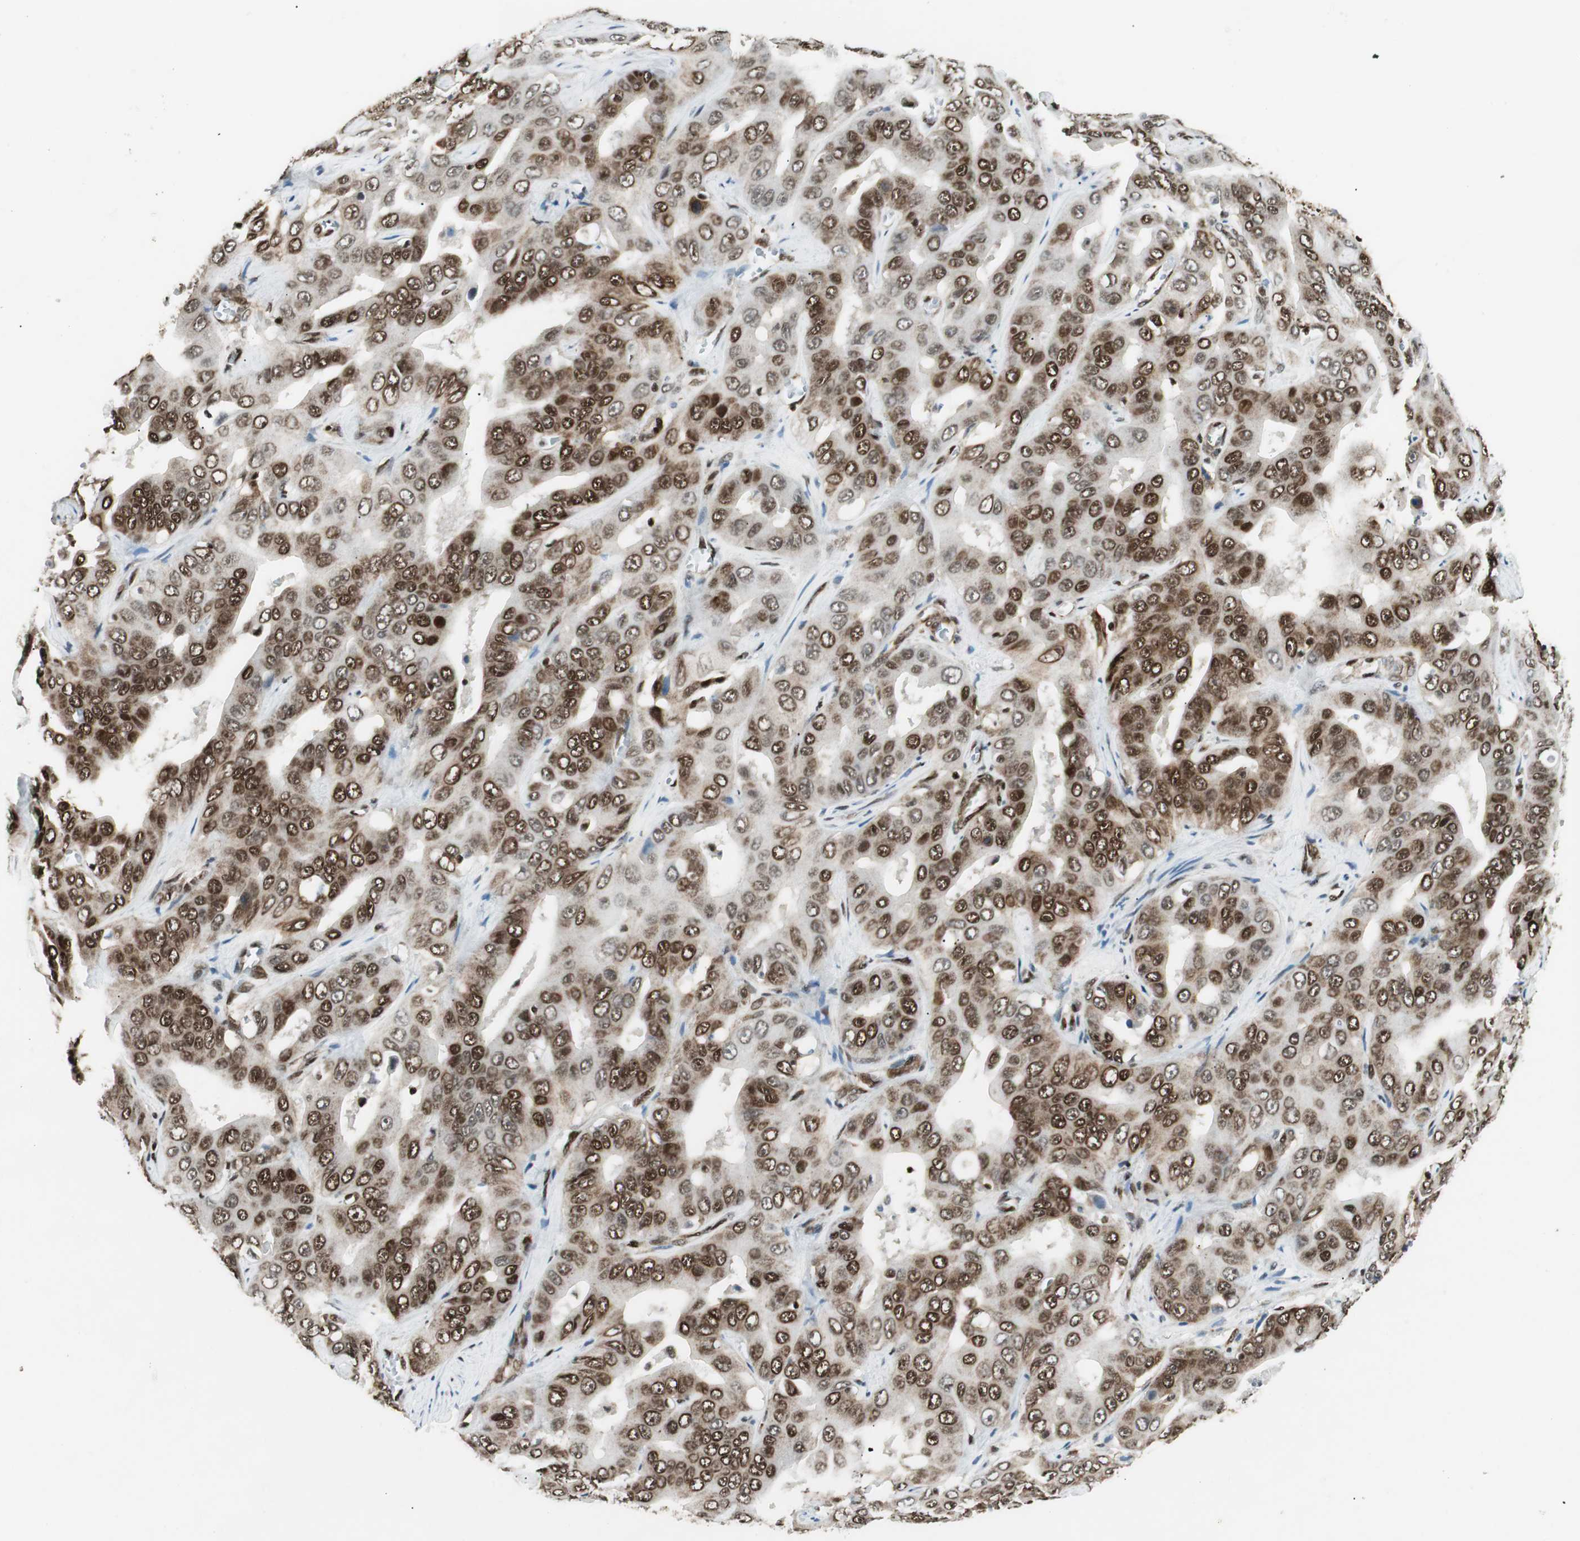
{"staining": {"intensity": "moderate", "quantity": ">75%", "location": "cytoplasmic/membranous,nuclear"}, "tissue": "liver cancer", "cell_type": "Tumor cells", "image_type": "cancer", "snomed": [{"axis": "morphology", "description": "Cholangiocarcinoma"}, {"axis": "topography", "description": "Liver"}], "caption": "A brown stain shows moderate cytoplasmic/membranous and nuclear positivity of a protein in liver cholangiocarcinoma tumor cells.", "gene": "EWSR1", "patient": {"sex": "female", "age": 52}}